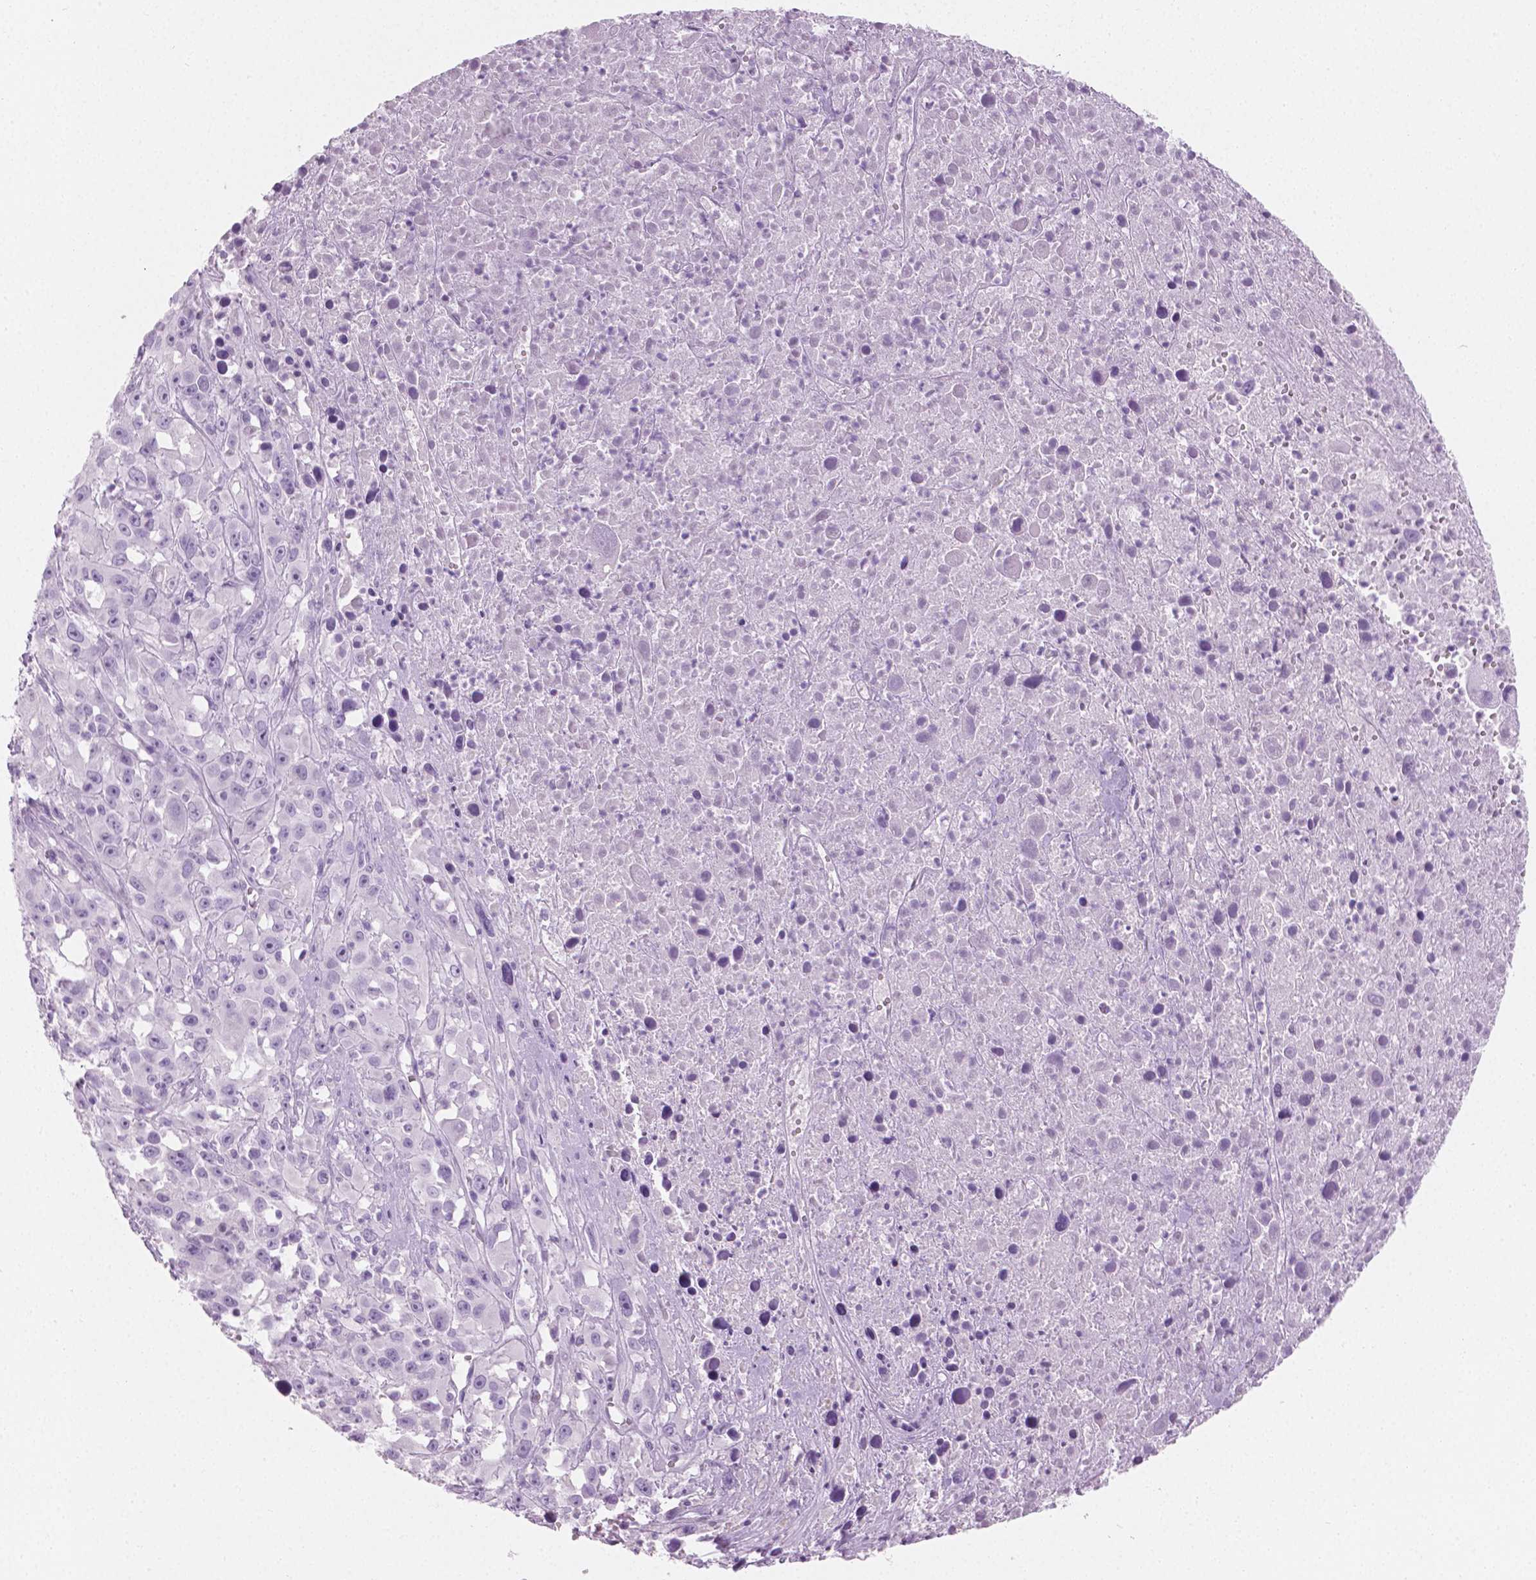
{"staining": {"intensity": "negative", "quantity": "none", "location": "none"}, "tissue": "melanoma", "cell_type": "Tumor cells", "image_type": "cancer", "snomed": [{"axis": "morphology", "description": "Malignant melanoma, Metastatic site"}, {"axis": "topography", "description": "Soft tissue"}], "caption": "IHC photomicrograph of neoplastic tissue: malignant melanoma (metastatic site) stained with DAB (3,3'-diaminobenzidine) exhibits no significant protein positivity in tumor cells.", "gene": "PLIN4", "patient": {"sex": "male", "age": 50}}